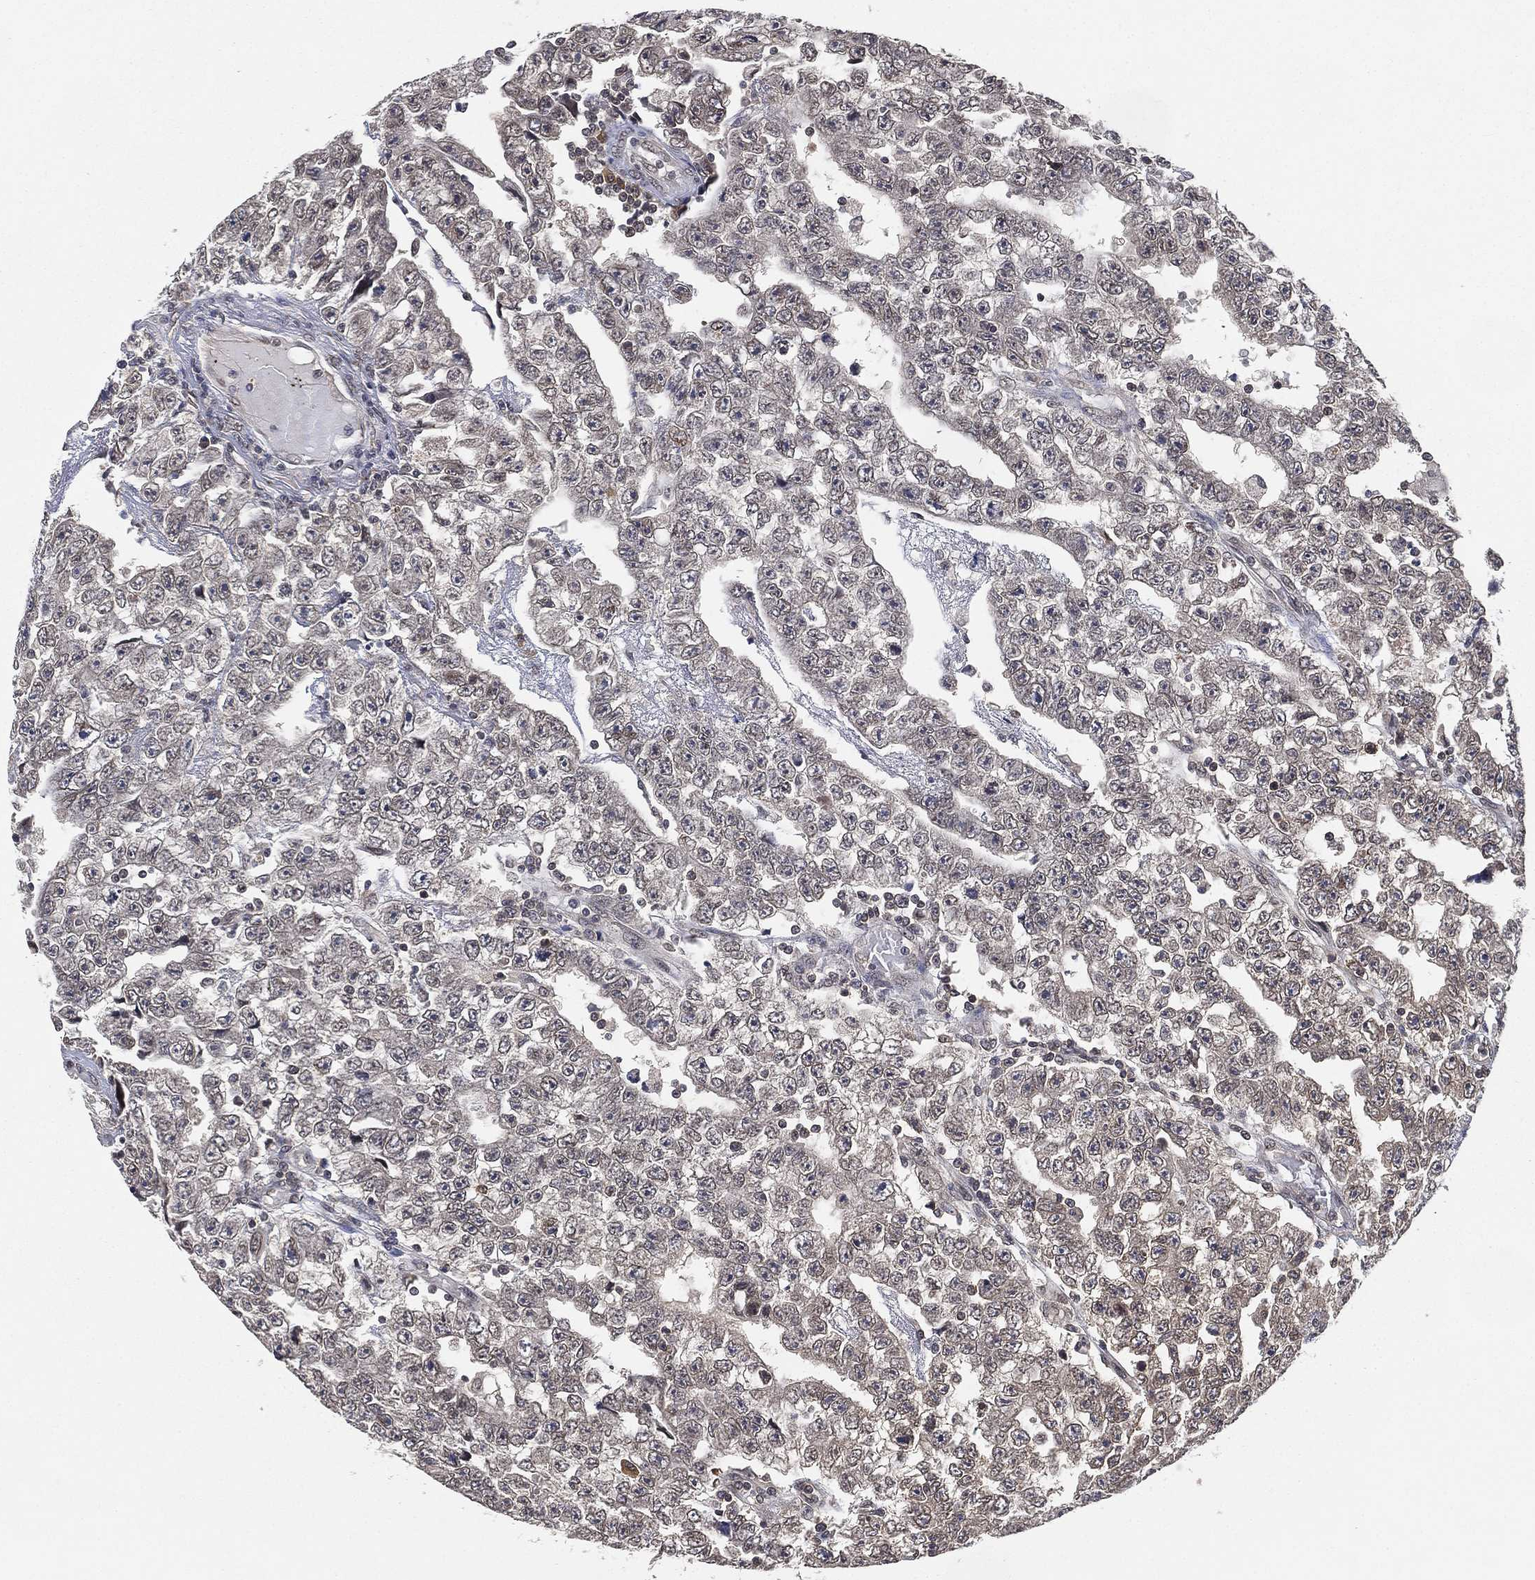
{"staining": {"intensity": "negative", "quantity": "none", "location": "none"}, "tissue": "testis cancer", "cell_type": "Tumor cells", "image_type": "cancer", "snomed": [{"axis": "morphology", "description": "Carcinoma, Embryonal, NOS"}, {"axis": "topography", "description": "Testis"}], "caption": "Immunohistochemical staining of embryonal carcinoma (testis) displays no significant expression in tumor cells.", "gene": "UBA5", "patient": {"sex": "male", "age": 25}}